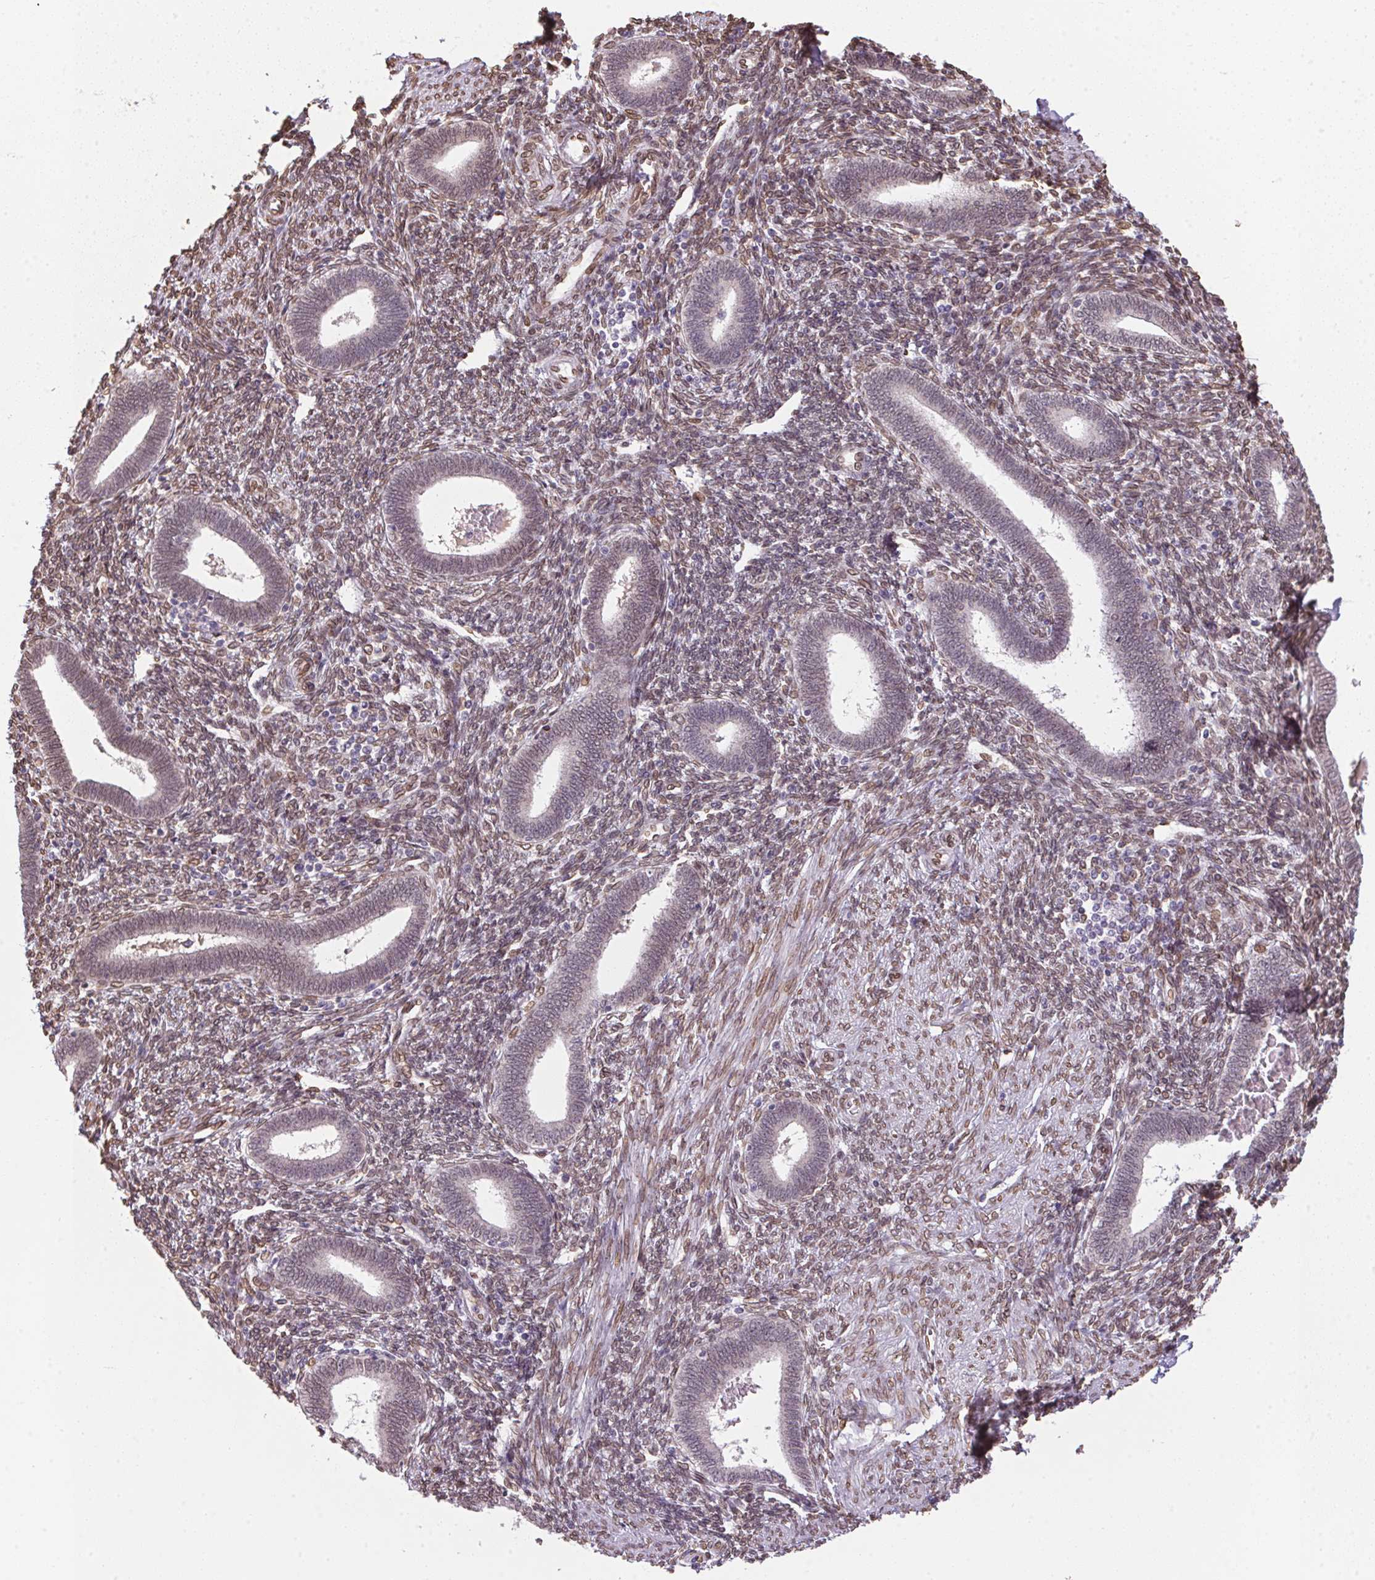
{"staining": {"intensity": "weak", "quantity": ">75%", "location": "cytoplasmic/membranous,nuclear"}, "tissue": "endometrium", "cell_type": "Cells in endometrial stroma", "image_type": "normal", "snomed": [{"axis": "morphology", "description": "Normal tissue, NOS"}, {"axis": "topography", "description": "Endometrium"}], "caption": "A high-resolution photomicrograph shows immunohistochemistry staining of unremarkable endometrium, which exhibits weak cytoplasmic/membranous,nuclear staining in about >75% of cells in endometrial stroma. The staining was performed using DAB (3,3'-diaminobenzidine) to visualize the protein expression in brown, while the nuclei were stained in blue with hematoxylin (Magnification: 20x).", "gene": "TMEM175", "patient": {"sex": "female", "age": 42}}